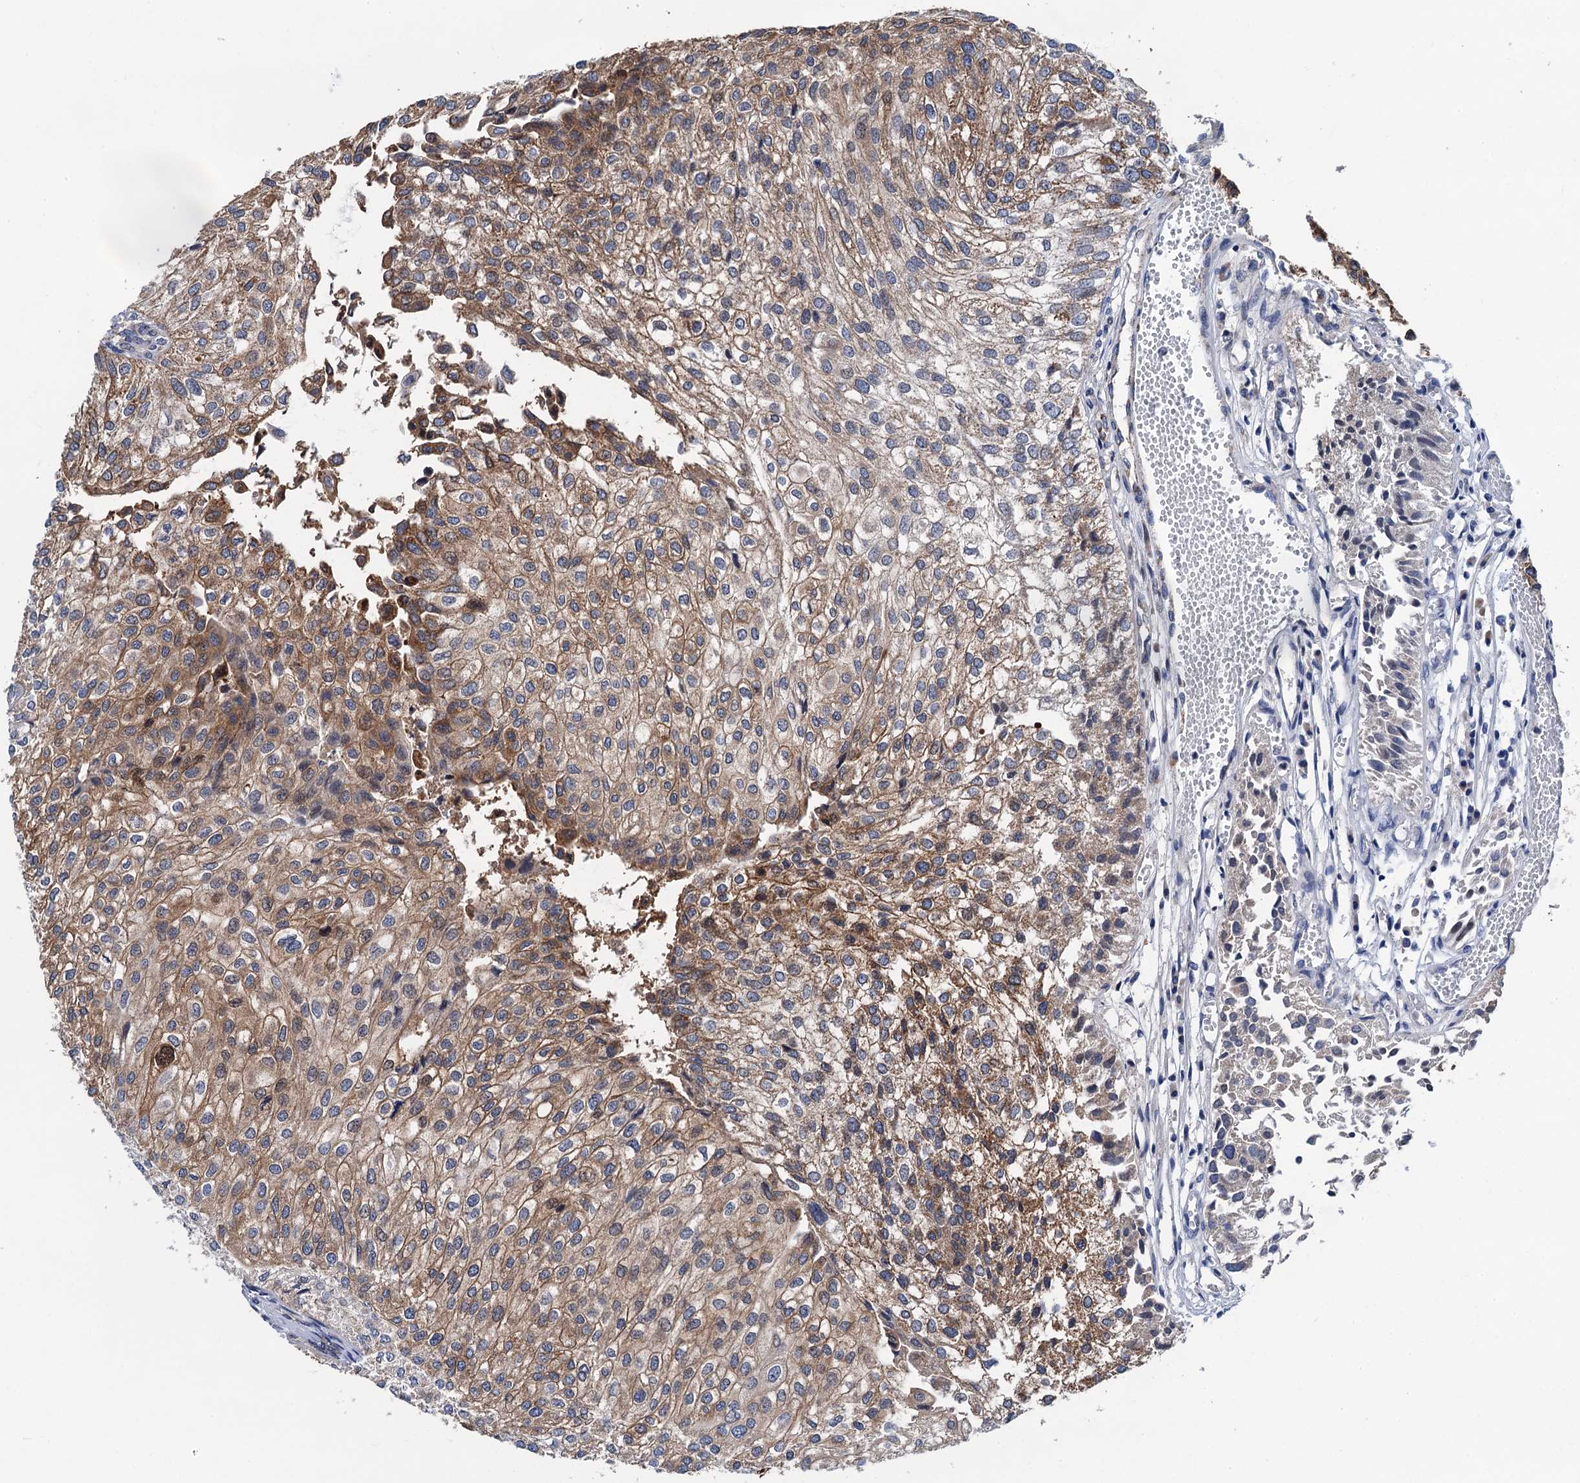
{"staining": {"intensity": "moderate", "quantity": ">75%", "location": "cytoplasmic/membranous"}, "tissue": "urothelial cancer", "cell_type": "Tumor cells", "image_type": "cancer", "snomed": [{"axis": "morphology", "description": "Urothelial carcinoma, Low grade"}, {"axis": "topography", "description": "Urinary bladder"}], "caption": "Tumor cells display medium levels of moderate cytoplasmic/membranous expression in approximately >75% of cells in urothelial cancer.", "gene": "PTCD3", "patient": {"sex": "female", "age": 89}}